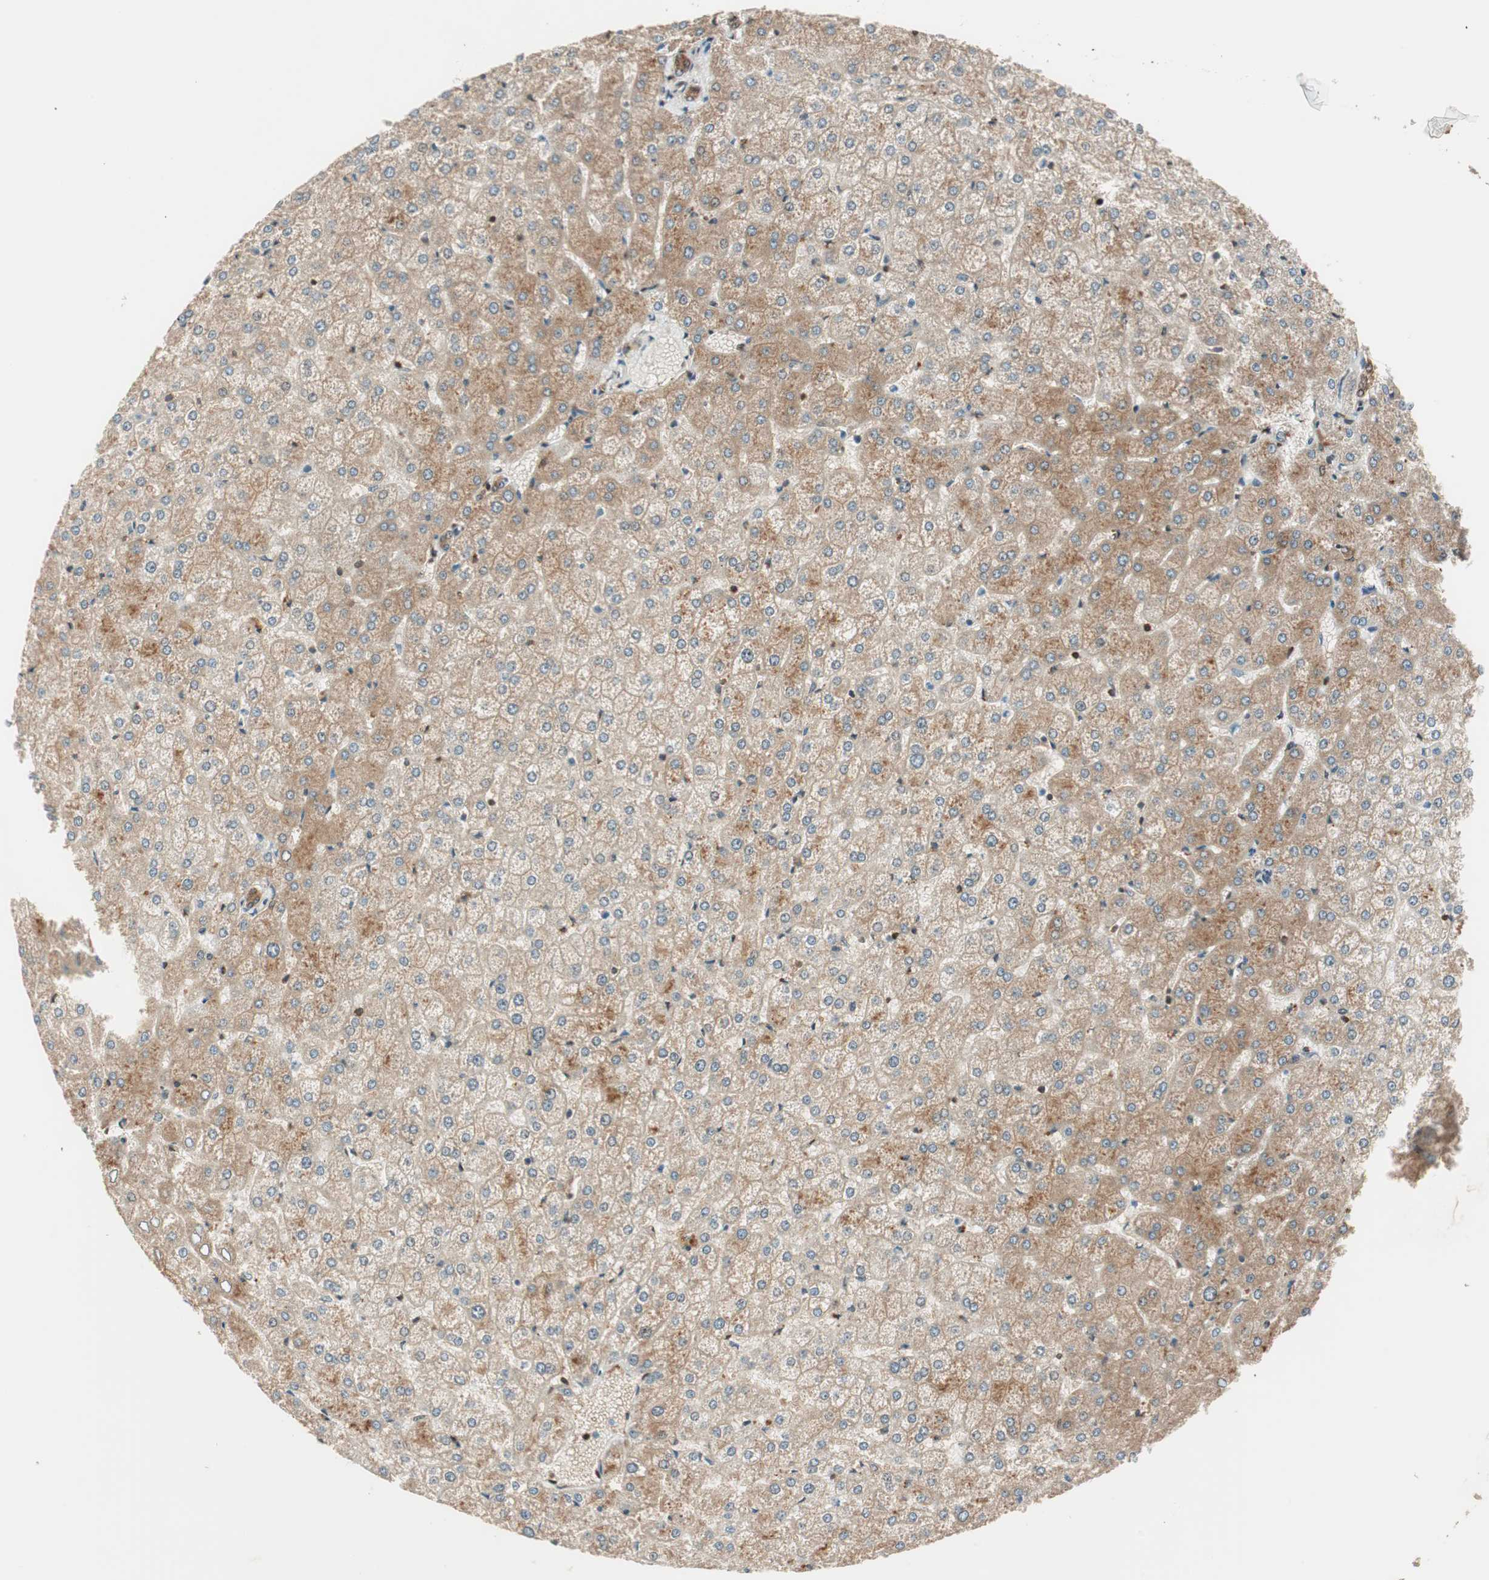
{"staining": {"intensity": "strong", "quantity": ">75%", "location": "cytoplasmic/membranous"}, "tissue": "liver", "cell_type": "Cholangiocytes", "image_type": "normal", "snomed": [{"axis": "morphology", "description": "Normal tissue, NOS"}, {"axis": "topography", "description": "Liver"}], "caption": "A brown stain labels strong cytoplasmic/membranous positivity of a protein in cholangiocytes of normal liver.", "gene": "BIN1", "patient": {"sex": "female", "age": 32}}